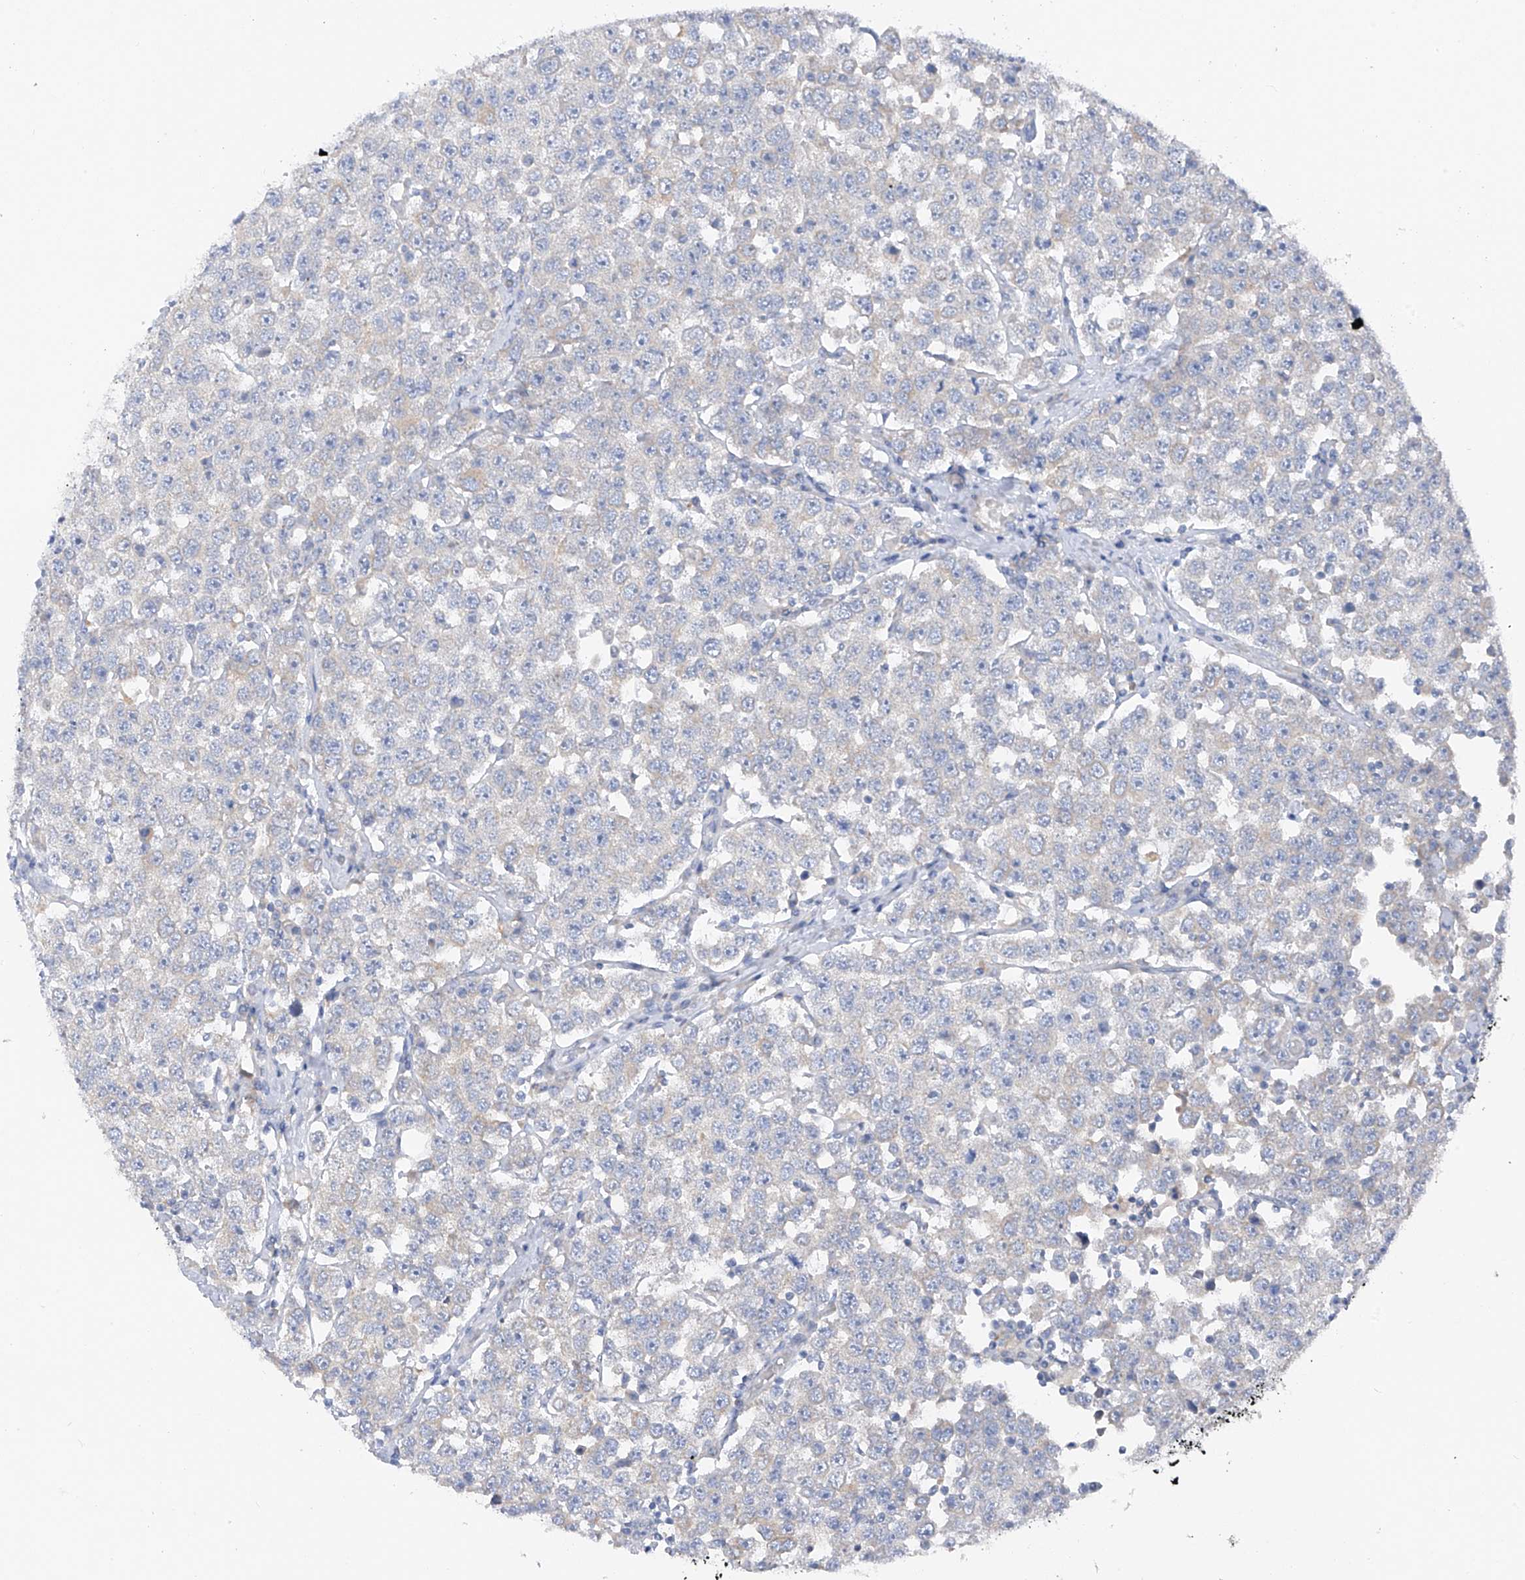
{"staining": {"intensity": "negative", "quantity": "none", "location": "none"}, "tissue": "testis cancer", "cell_type": "Tumor cells", "image_type": "cancer", "snomed": [{"axis": "morphology", "description": "Seminoma, NOS"}, {"axis": "topography", "description": "Testis"}], "caption": "Protein analysis of seminoma (testis) displays no significant positivity in tumor cells. The staining is performed using DAB brown chromogen with nuclei counter-stained in using hematoxylin.", "gene": "POMGNT2", "patient": {"sex": "male", "age": 28}}